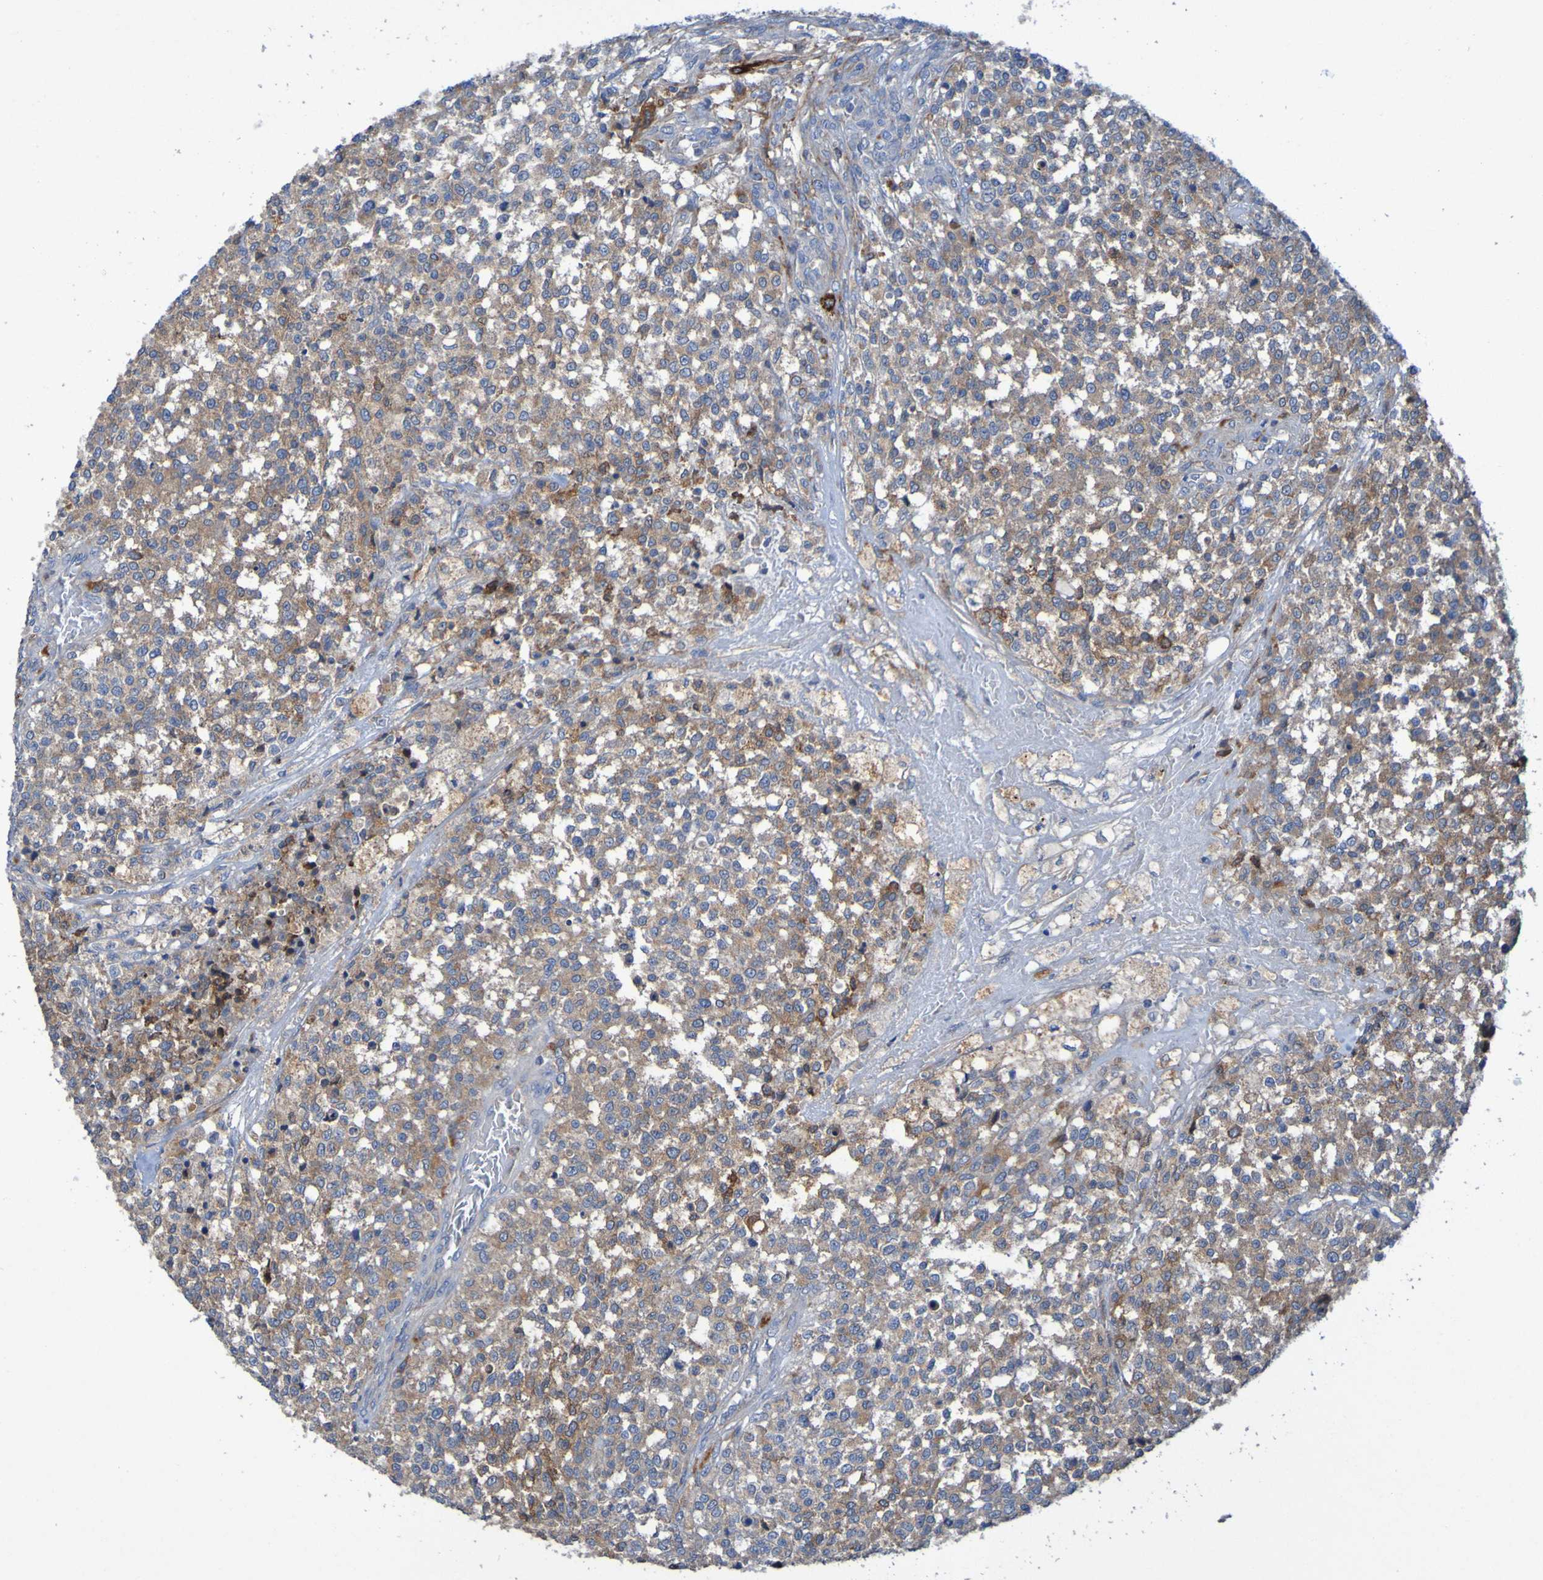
{"staining": {"intensity": "moderate", "quantity": ">75%", "location": "cytoplasmic/membranous"}, "tissue": "testis cancer", "cell_type": "Tumor cells", "image_type": "cancer", "snomed": [{"axis": "morphology", "description": "Seminoma, NOS"}, {"axis": "topography", "description": "Testis"}], "caption": "The immunohistochemical stain highlights moderate cytoplasmic/membranous expression in tumor cells of testis cancer tissue.", "gene": "ARHGEF16", "patient": {"sex": "male", "age": 59}}